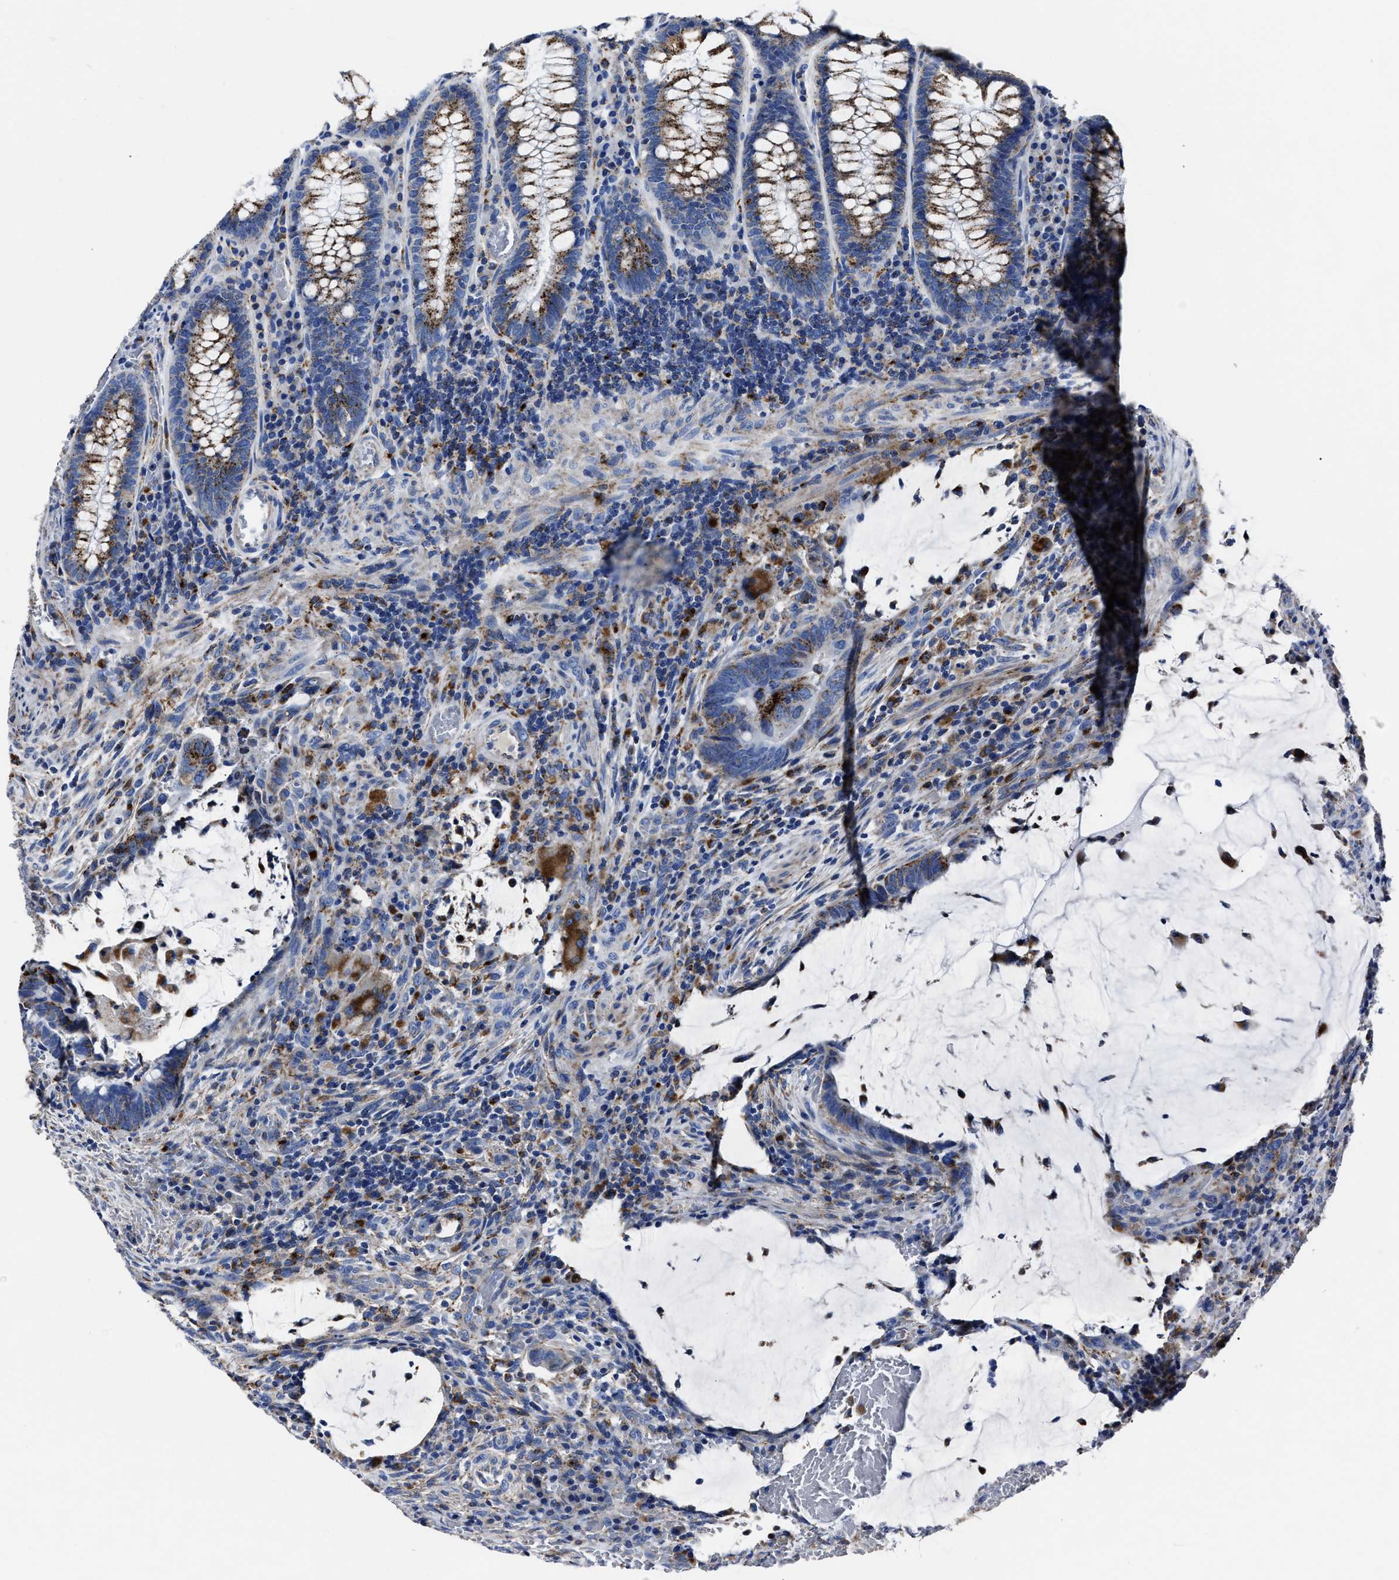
{"staining": {"intensity": "moderate", "quantity": ">75%", "location": "cytoplasmic/membranous"}, "tissue": "colorectal cancer", "cell_type": "Tumor cells", "image_type": "cancer", "snomed": [{"axis": "morphology", "description": "Normal tissue, NOS"}, {"axis": "morphology", "description": "Adenocarcinoma, NOS"}, {"axis": "topography", "description": "Rectum"}, {"axis": "topography", "description": "Peripheral nerve tissue"}], "caption": "Immunohistochemical staining of colorectal cancer shows medium levels of moderate cytoplasmic/membranous protein positivity in approximately >75% of tumor cells.", "gene": "LAMTOR4", "patient": {"sex": "male", "age": 92}}